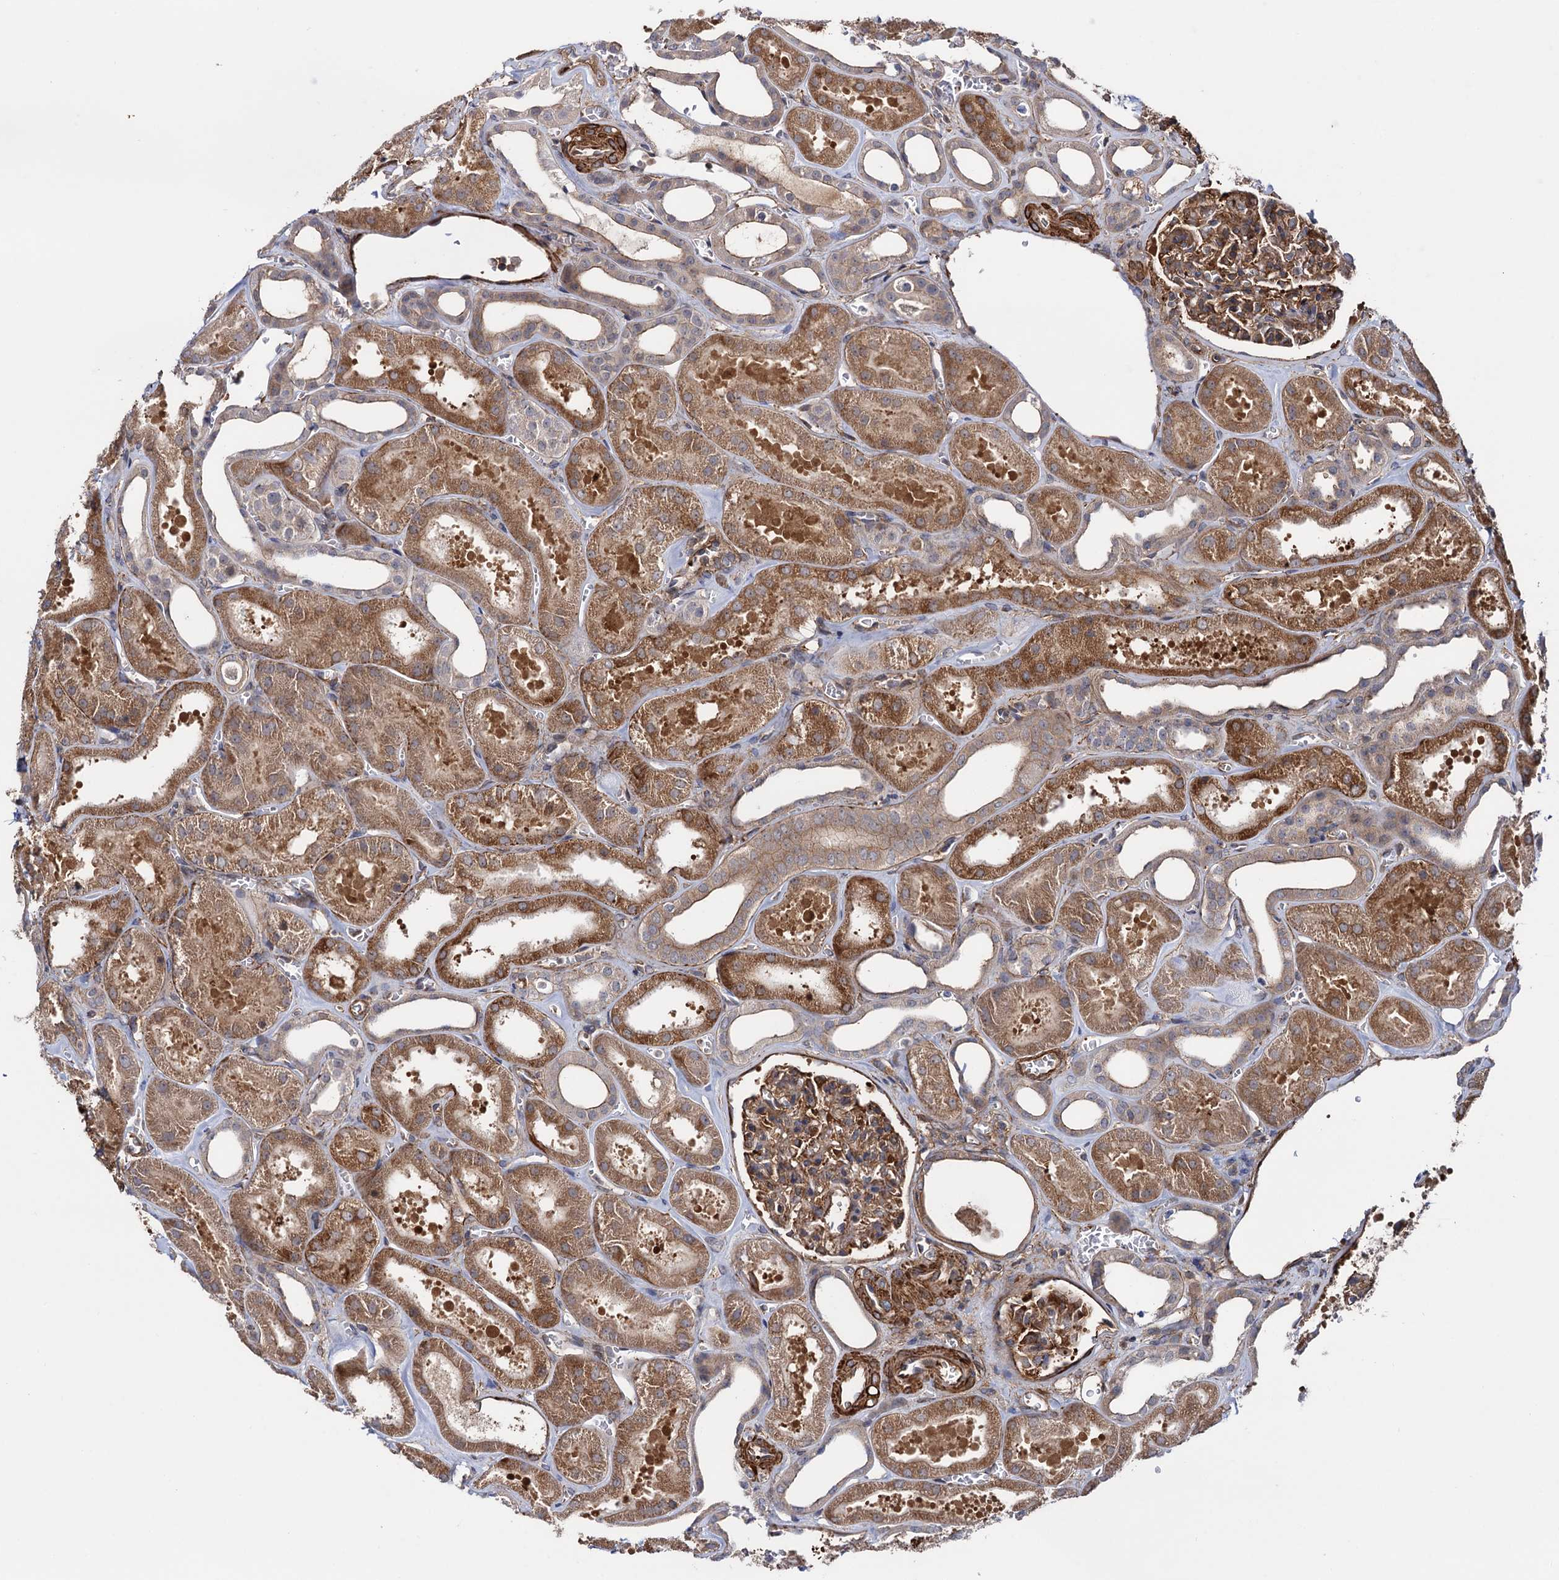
{"staining": {"intensity": "moderate", "quantity": ">75%", "location": "cytoplasmic/membranous"}, "tissue": "kidney", "cell_type": "Cells in glomeruli", "image_type": "normal", "snomed": [{"axis": "morphology", "description": "Normal tissue, NOS"}, {"axis": "morphology", "description": "Adenocarcinoma, NOS"}, {"axis": "topography", "description": "Kidney"}], "caption": "IHC image of normal kidney: kidney stained using IHC demonstrates medium levels of moderate protein expression localized specifically in the cytoplasmic/membranous of cells in glomeruli, appearing as a cytoplasmic/membranous brown color.", "gene": "ATP8B4", "patient": {"sex": "female", "age": 68}}